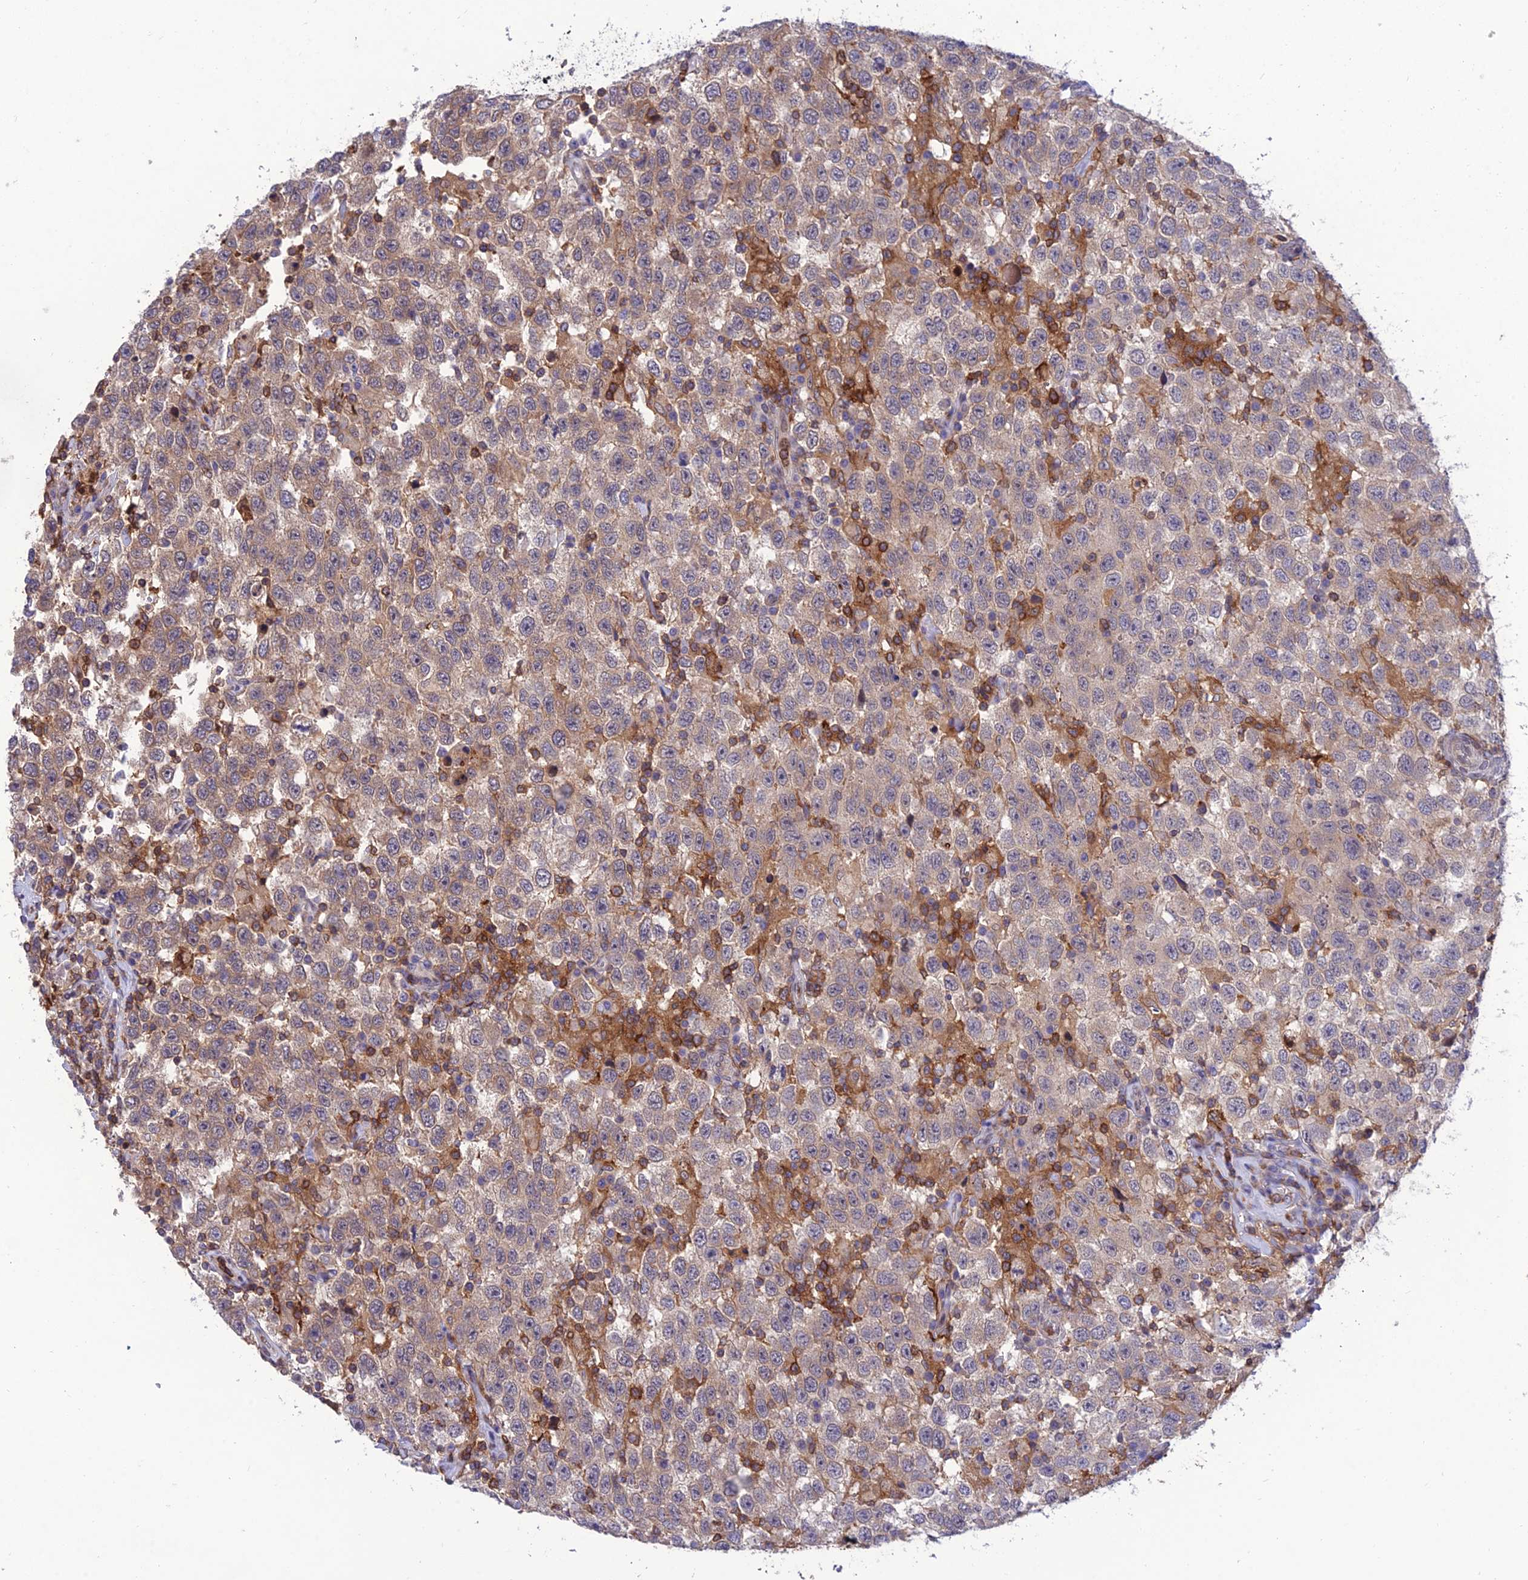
{"staining": {"intensity": "weak", "quantity": "25%-75%", "location": "cytoplasmic/membranous"}, "tissue": "testis cancer", "cell_type": "Tumor cells", "image_type": "cancer", "snomed": [{"axis": "morphology", "description": "Seminoma, NOS"}, {"axis": "topography", "description": "Testis"}], "caption": "Immunohistochemistry (IHC) micrograph of neoplastic tissue: human testis seminoma stained using immunohistochemistry (IHC) shows low levels of weak protein expression localized specifically in the cytoplasmic/membranous of tumor cells, appearing as a cytoplasmic/membranous brown color.", "gene": "FAM76A", "patient": {"sex": "male", "age": 41}}